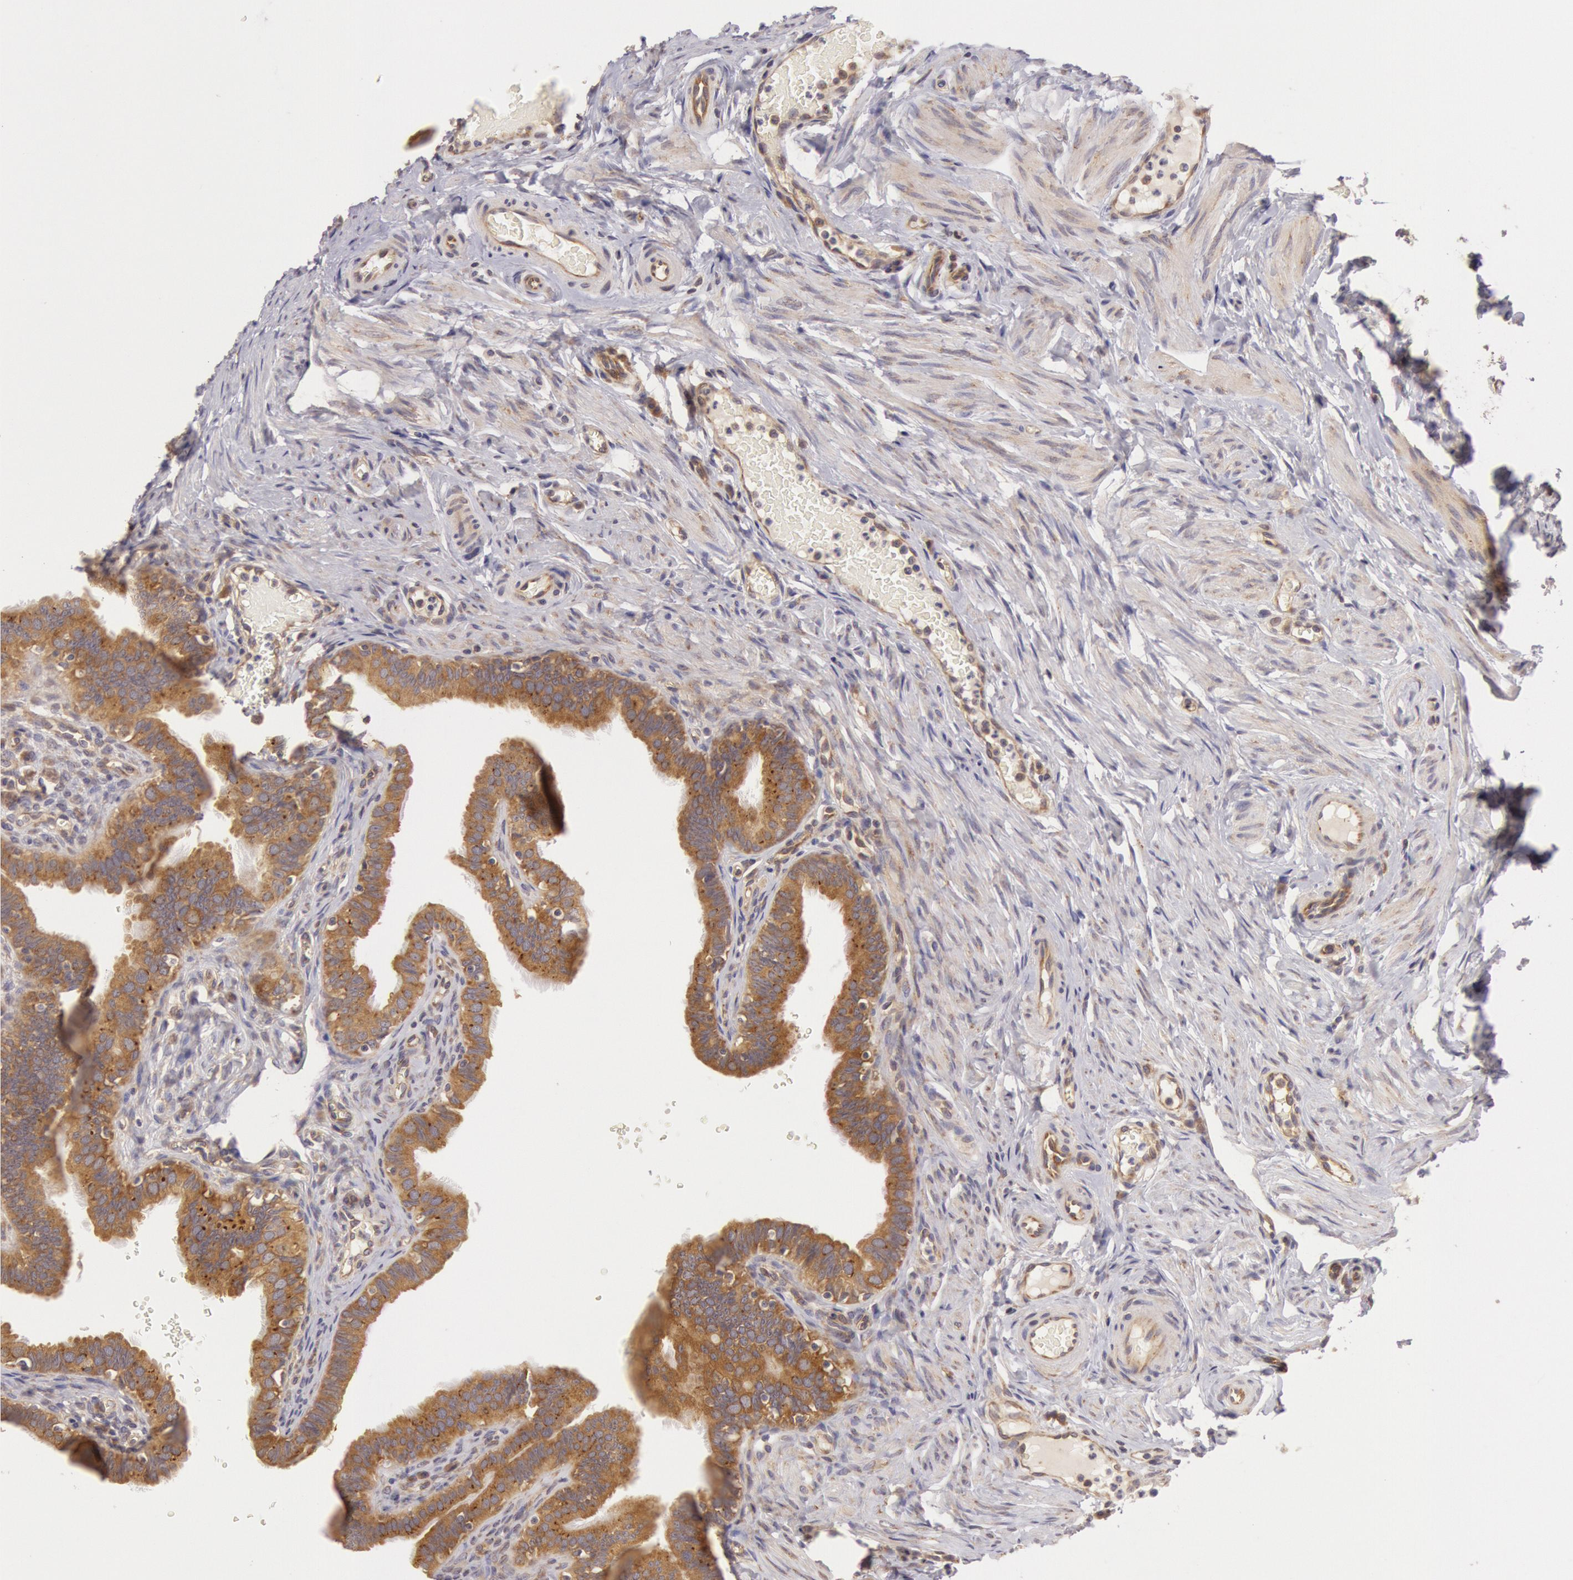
{"staining": {"intensity": "moderate", "quantity": ">75%", "location": "cytoplasmic/membranous"}, "tissue": "fallopian tube", "cell_type": "Glandular cells", "image_type": "normal", "snomed": [{"axis": "morphology", "description": "Normal tissue, NOS"}, {"axis": "topography", "description": "Fallopian tube"}, {"axis": "topography", "description": "Ovary"}], "caption": "IHC image of unremarkable human fallopian tube stained for a protein (brown), which shows medium levels of moderate cytoplasmic/membranous staining in approximately >75% of glandular cells.", "gene": "CHUK", "patient": {"sex": "female", "age": 51}}